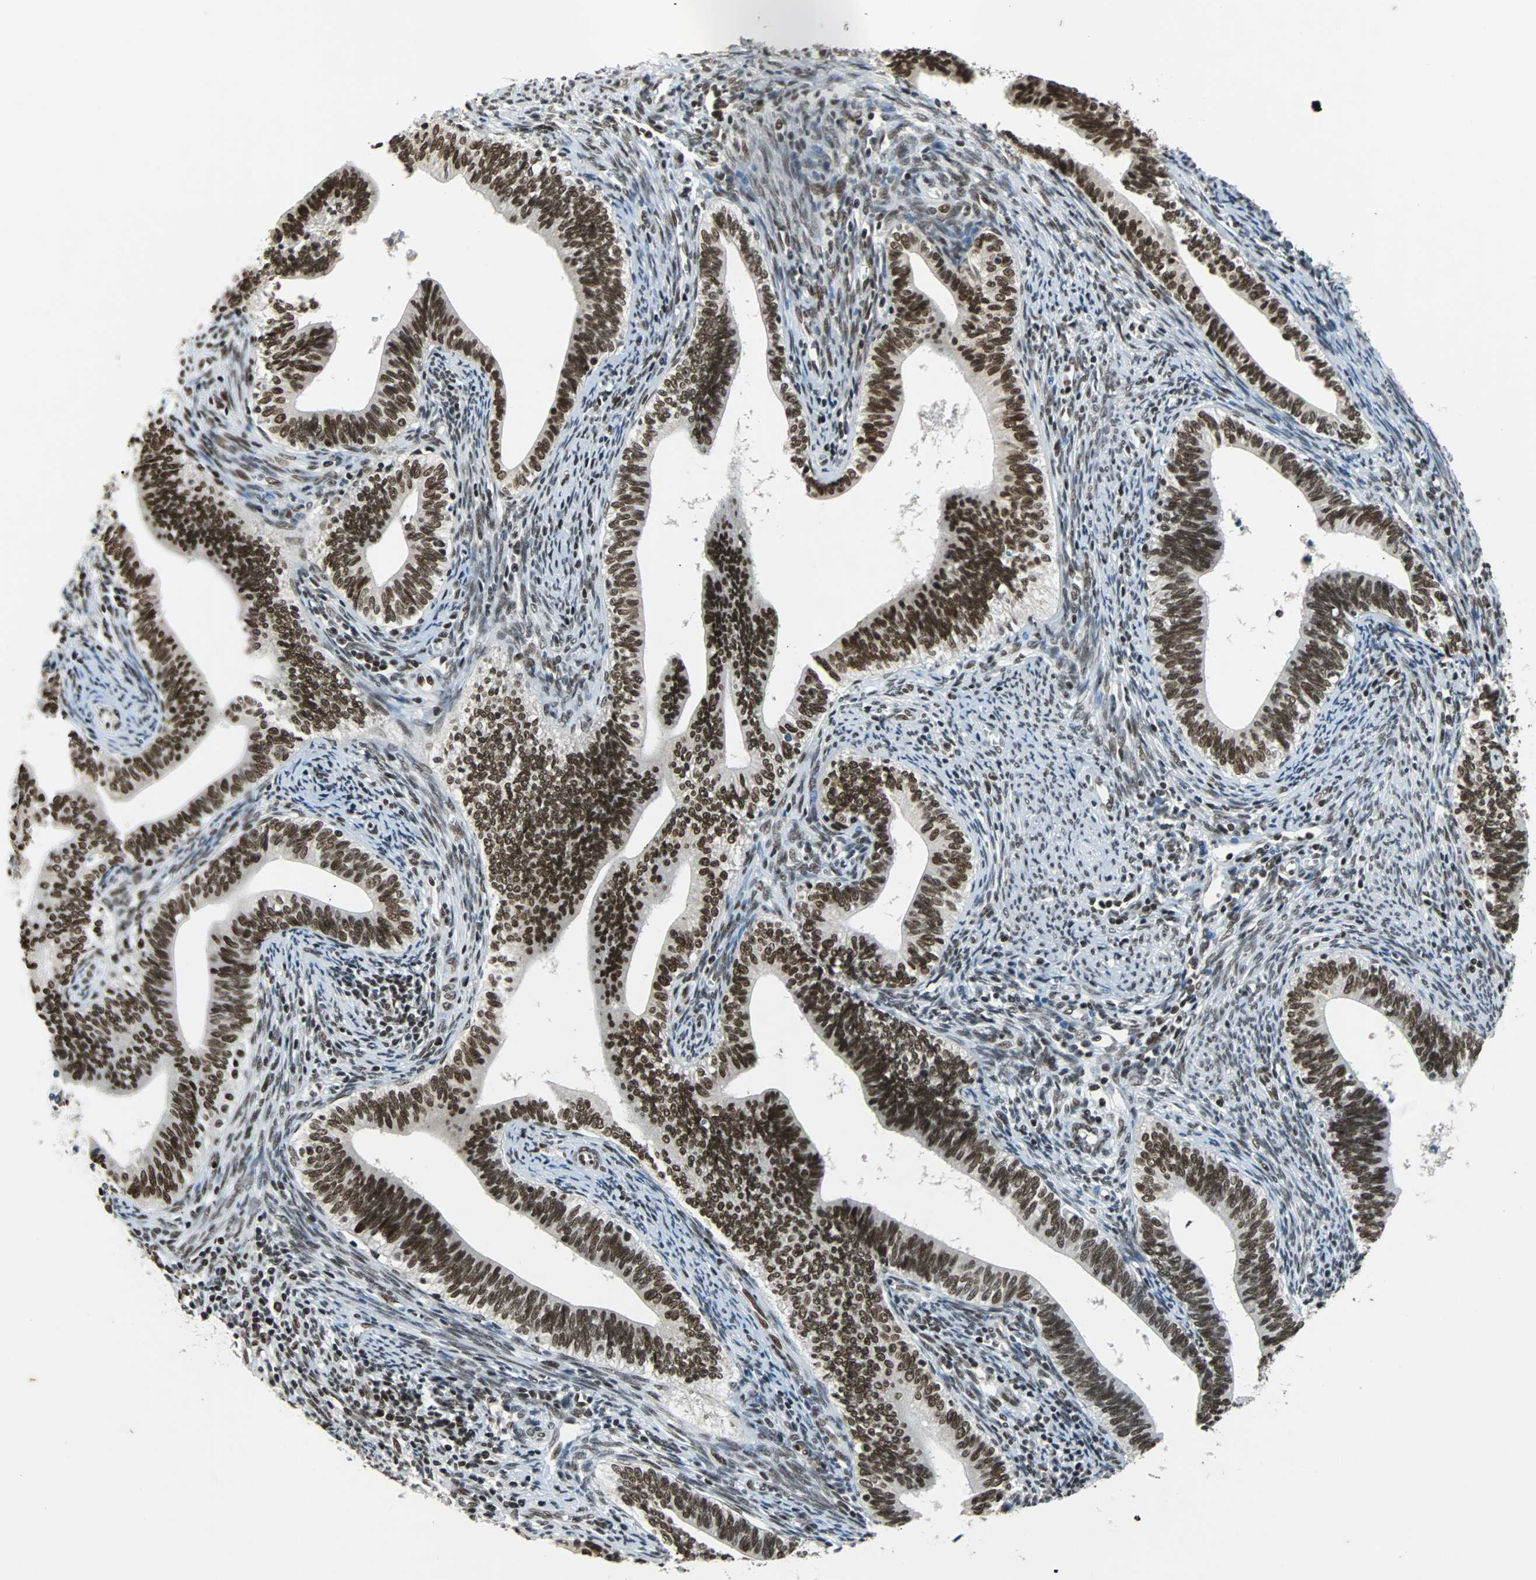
{"staining": {"intensity": "strong", "quantity": ">75%", "location": "nuclear"}, "tissue": "cervical cancer", "cell_type": "Tumor cells", "image_type": "cancer", "snomed": [{"axis": "morphology", "description": "Adenocarcinoma, NOS"}, {"axis": "topography", "description": "Cervix"}], "caption": "Cervical cancer stained with IHC displays strong nuclear staining in approximately >75% of tumor cells.", "gene": "GATAD2A", "patient": {"sex": "female", "age": 44}}